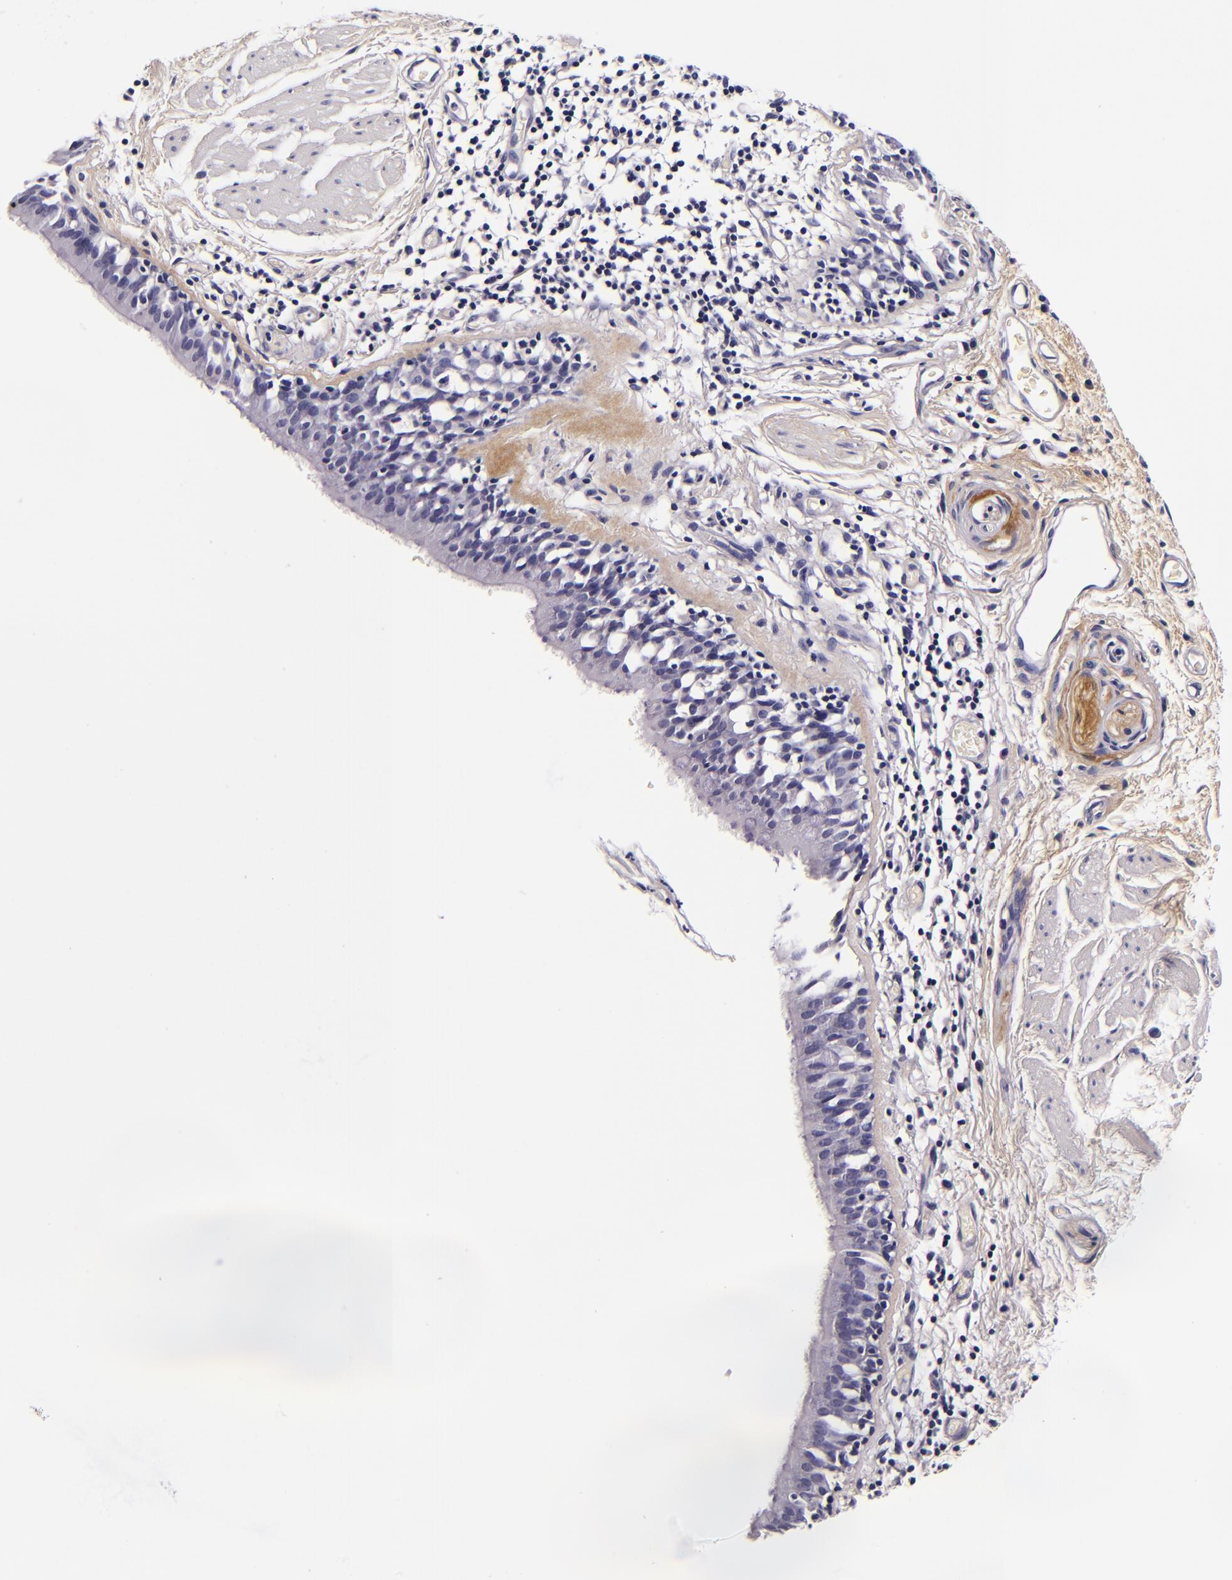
{"staining": {"intensity": "negative", "quantity": "none", "location": "none"}, "tissue": "bronchus", "cell_type": "Respiratory epithelial cells", "image_type": "normal", "snomed": [{"axis": "morphology", "description": "Normal tissue, NOS"}, {"axis": "topography", "description": "Lymph node of abdomen"}, {"axis": "topography", "description": "Lymph node of pelvis"}], "caption": "An image of bronchus stained for a protein displays no brown staining in respiratory epithelial cells. (Brightfield microscopy of DAB immunohistochemistry (IHC) at high magnification).", "gene": "FBN1", "patient": {"sex": "female", "age": 65}}